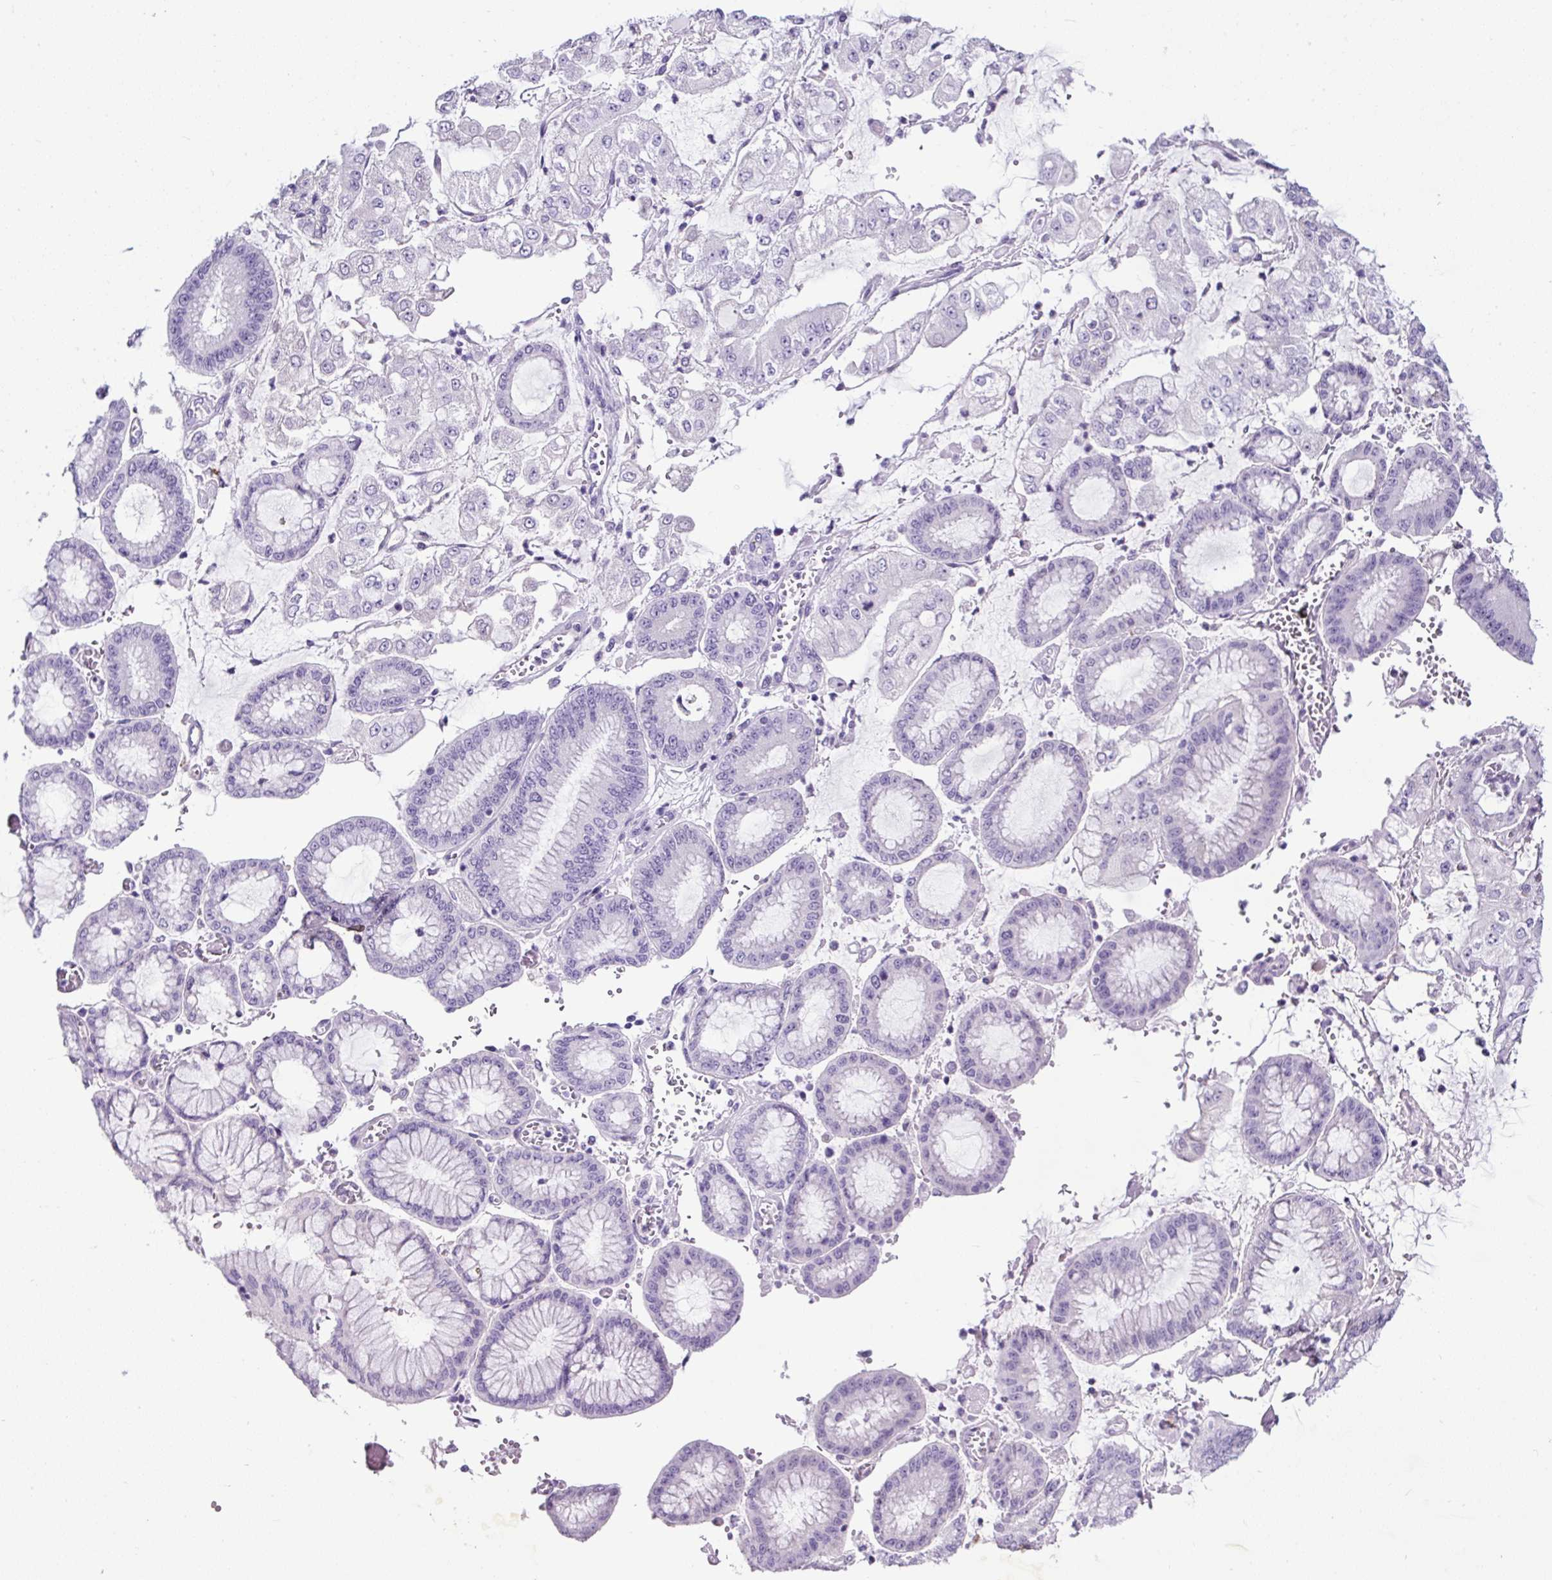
{"staining": {"intensity": "negative", "quantity": "none", "location": "none"}, "tissue": "stomach cancer", "cell_type": "Tumor cells", "image_type": "cancer", "snomed": [{"axis": "morphology", "description": "Adenocarcinoma, NOS"}, {"axis": "topography", "description": "Stomach"}], "caption": "Immunohistochemistry (IHC) image of human stomach cancer stained for a protein (brown), which shows no expression in tumor cells.", "gene": "SP8", "patient": {"sex": "male", "age": 76}}